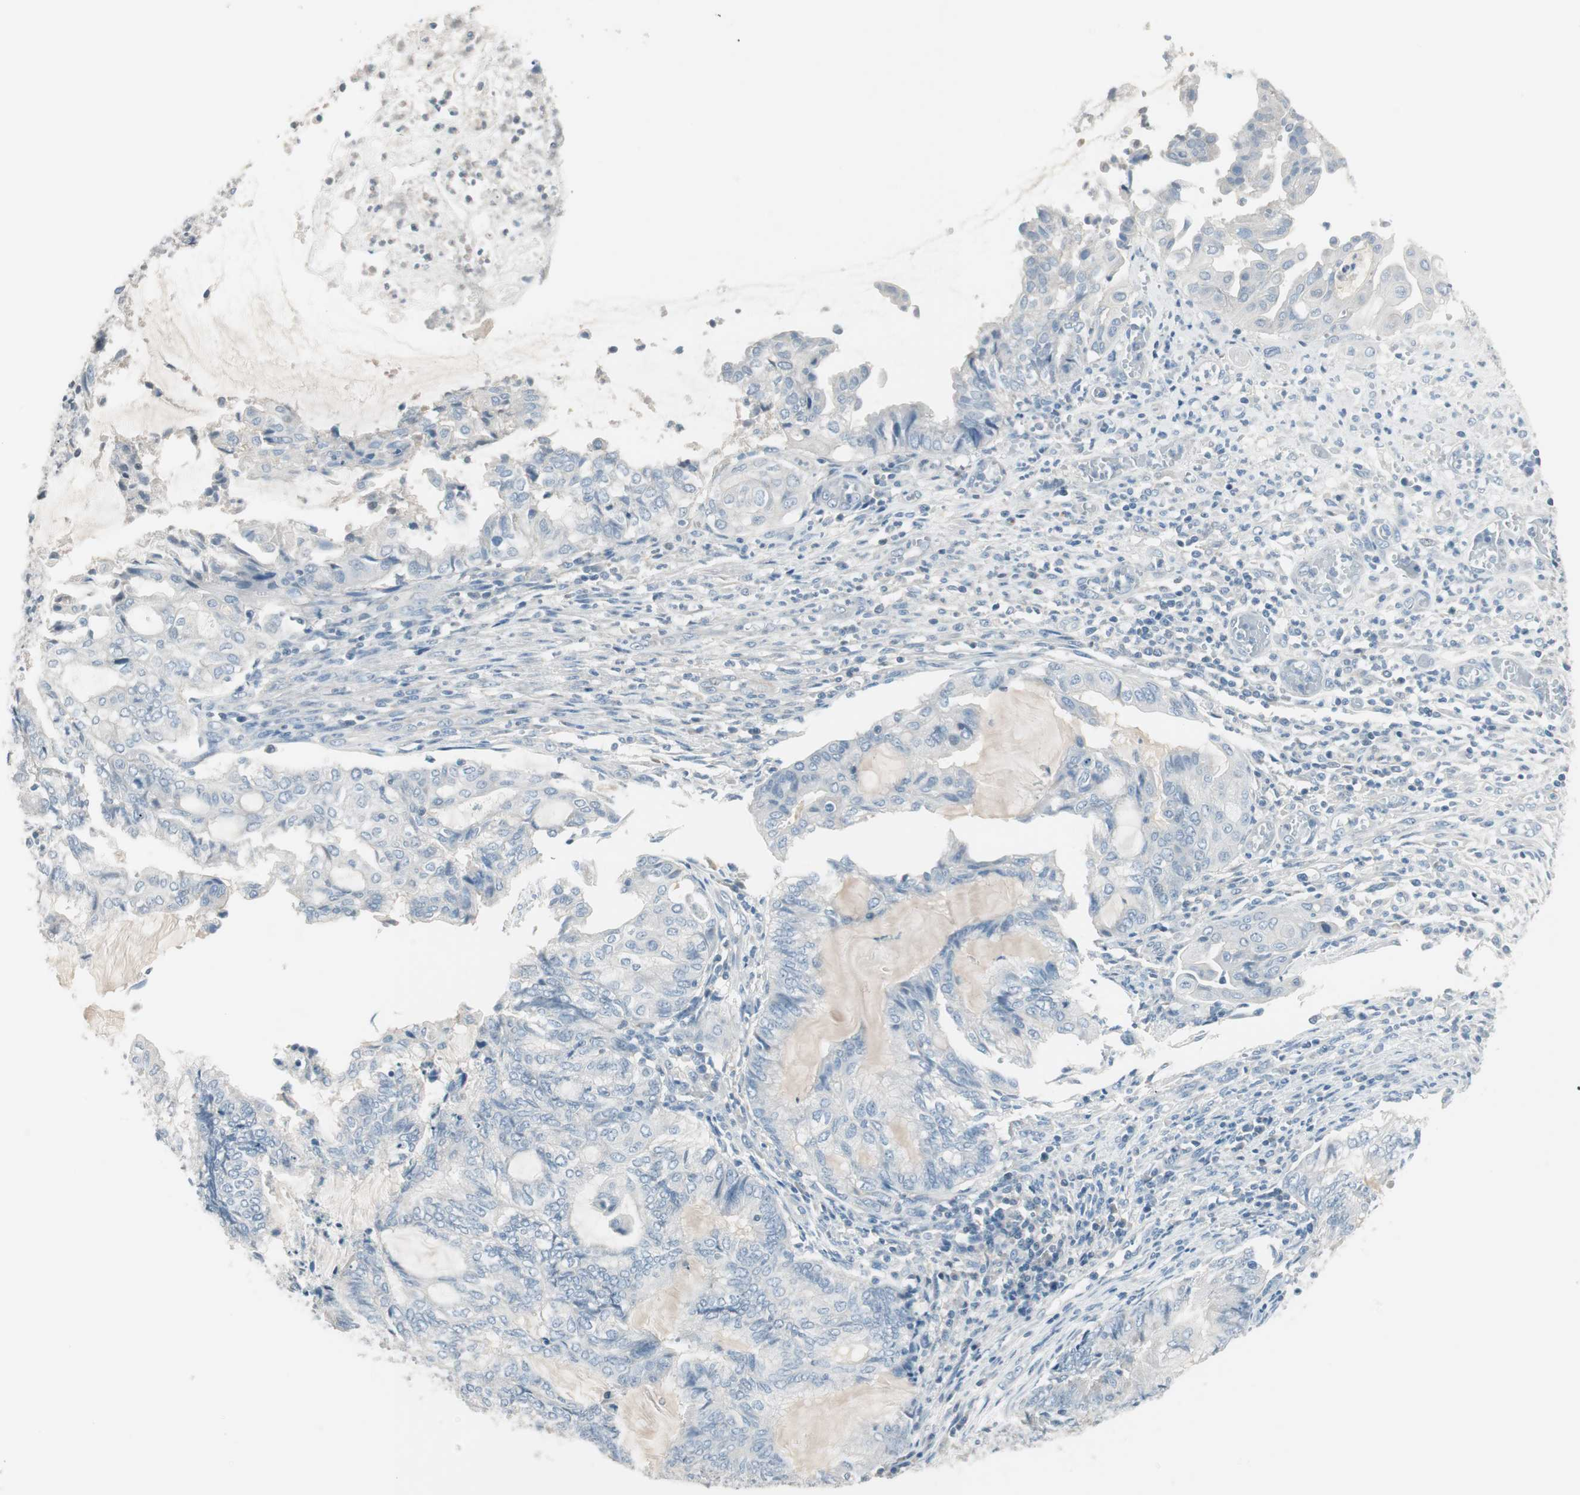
{"staining": {"intensity": "weak", "quantity": "25%-75%", "location": "cytoplasmic/membranous"}, "tissue": "endometrial cancer", "cell_type": "Tumor cells", "image_type": "cancer", "snomed": [{"axis": "morphology", "description": "Adenocarcinoma, NOS"}, {"axis": "topography", "description": "Uterus"}, {"axis": "topography", "description": "Endometrium"}], "caption": "Weak cytoplasmic/membranous expression for a protein is appreciated in approximately 25%-75% of tumor cells of endometrial adenocarcinoma using immunohistochemistry (IHC).", "gene": "ITLN2", "patient": {"sex": "female", "age": 70}}